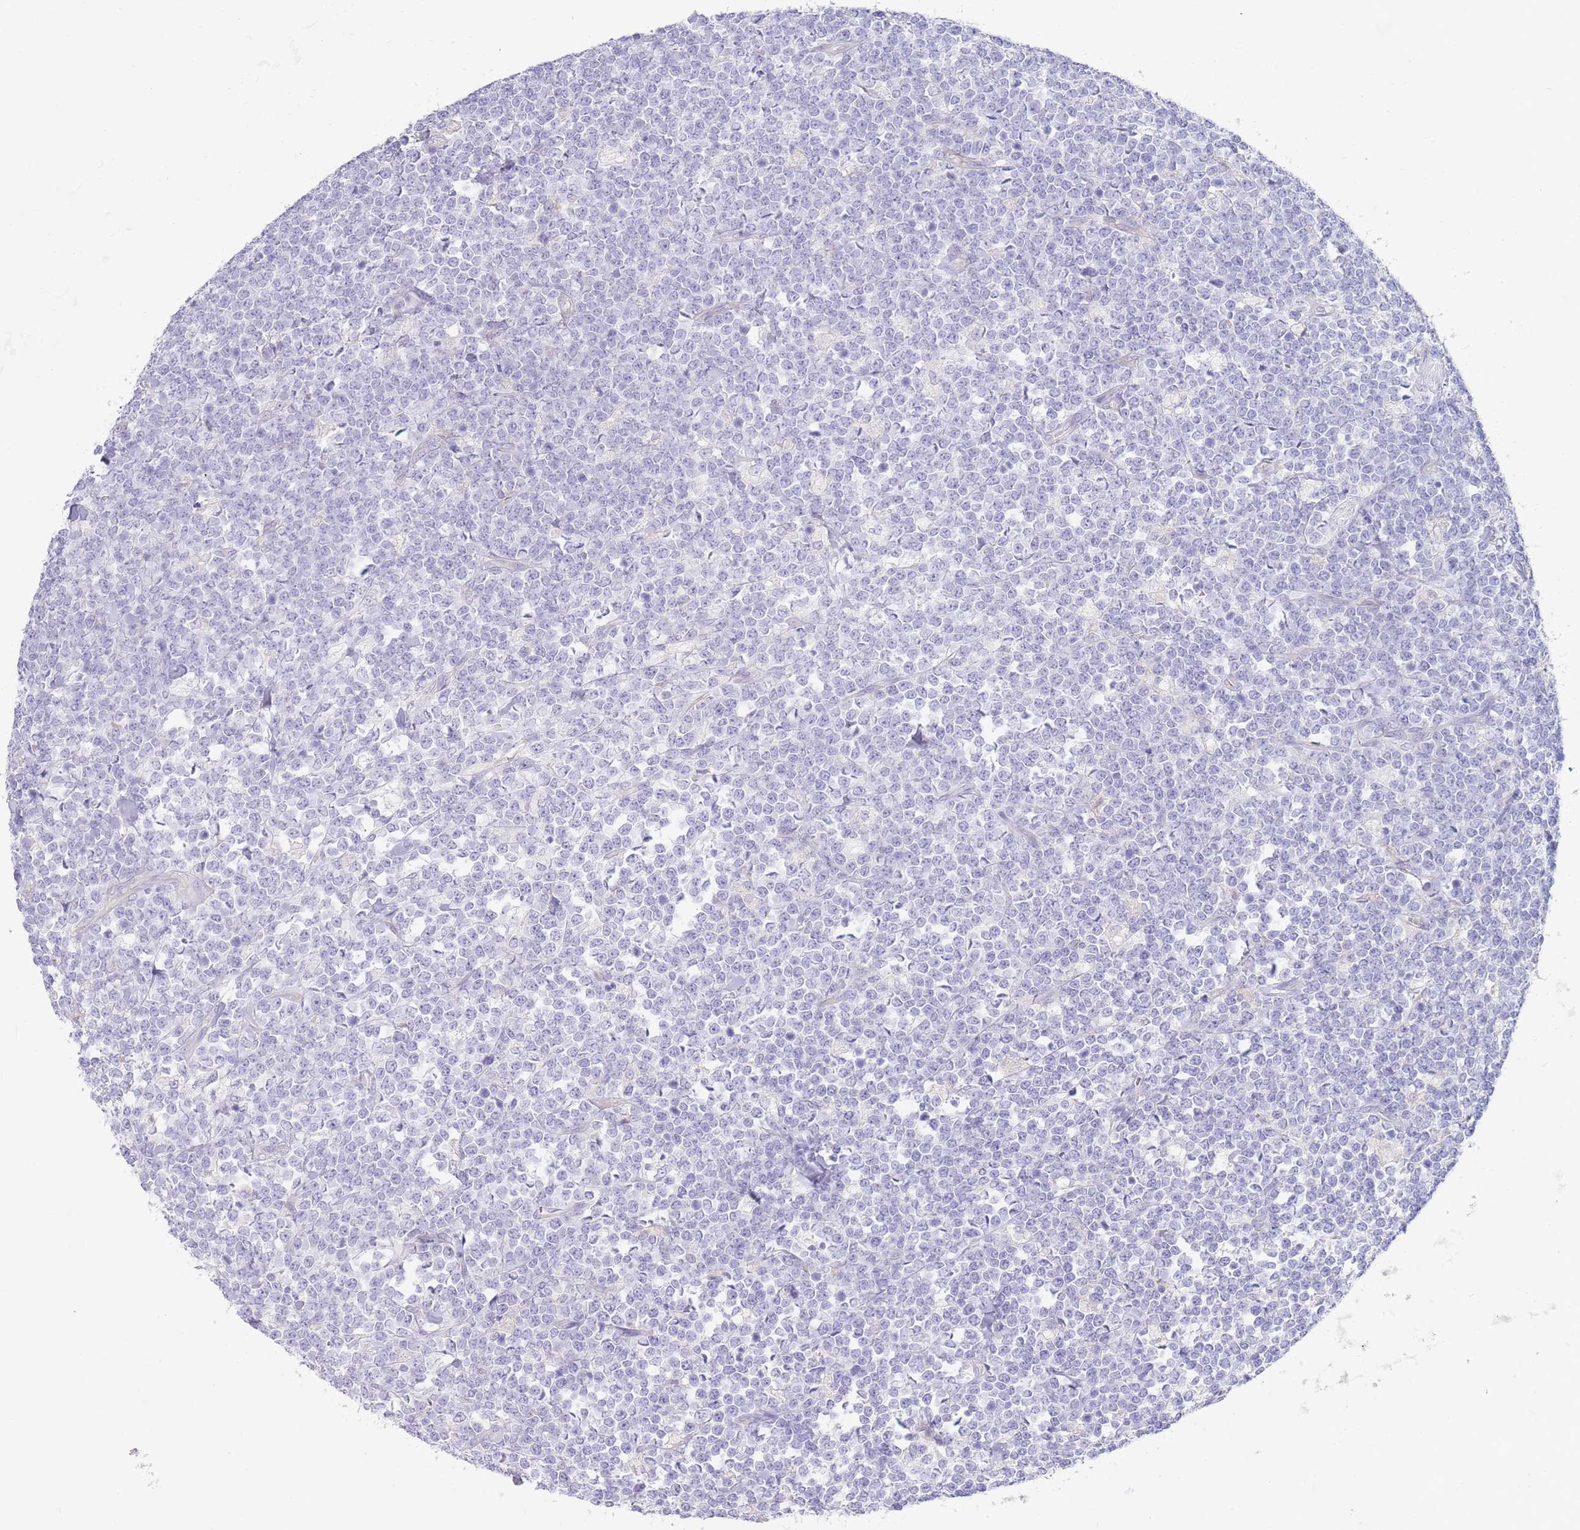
{"staining": {"intensity": "negative", "quantity": "none", "location": "none"}, "tissue": "lymphoma", "cell_type": "Tumor cells", "image_type": "cancer", "snomed": [{"axis": "morphology", "description": "Malignant lymphoma, non-Hodgkin's type, High grade"}, {"axis": "topography", "description": "Small intestine"}, {"axis": "topography", "description": "Colon"}], "caption": "This is a histopathology image of immunohistochemistry staining of high-grade malignant lymphoma, non-Hodgkin's type, which shows no staining in tumor cells. (Brightfield microscopy of DAB immunohistochemistry (IHC) at high magnification).", "gene": "CCDC149", "patient": {"sex": "male", "age": 8}}